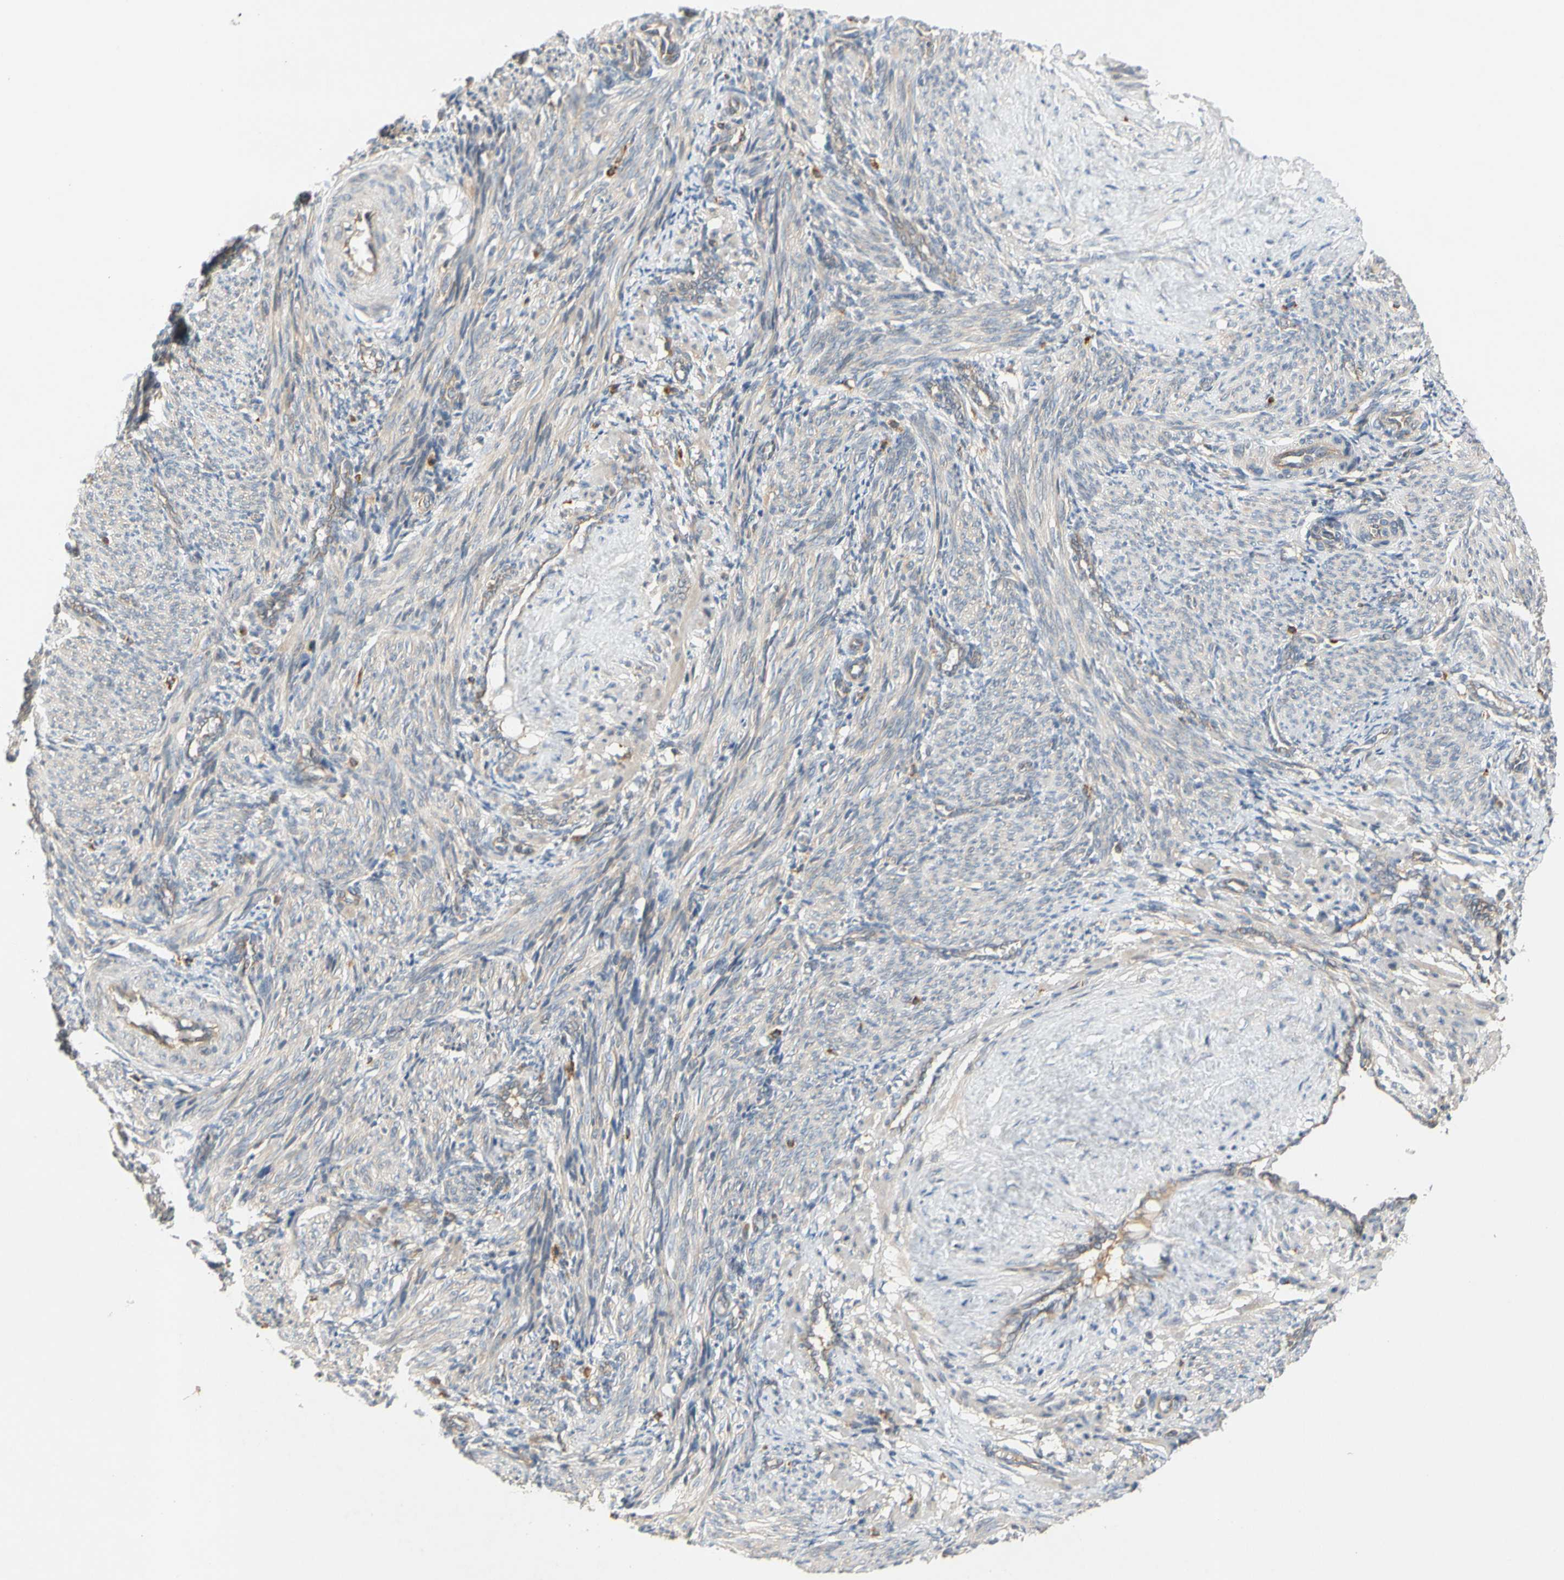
{"staining": {"intensity": "weak", "quantity": ">75%", "location": "cytoplasmic/membranous"}, "tissue": "smooth muscle", "cell_type": "Smooth muscle cells", "image_type": "normal", "snomed": [{"axis": "morphology", "description": "Normal tissue, NOS"}, {"axis": "topography", "description": "Endometrium"}], "caption": "A low amount of weak cytoplasmic/membranous expression is appreciated in approximately >75% of smooth muscle cells in unremarkable smooth muscle. (Stains: DAB in brown, nuclei in blue, Microscopy: brightfield microscopy at high magnification).", "gene": "MBTPS2", "patient": {"sex": "female", "age": 33}}